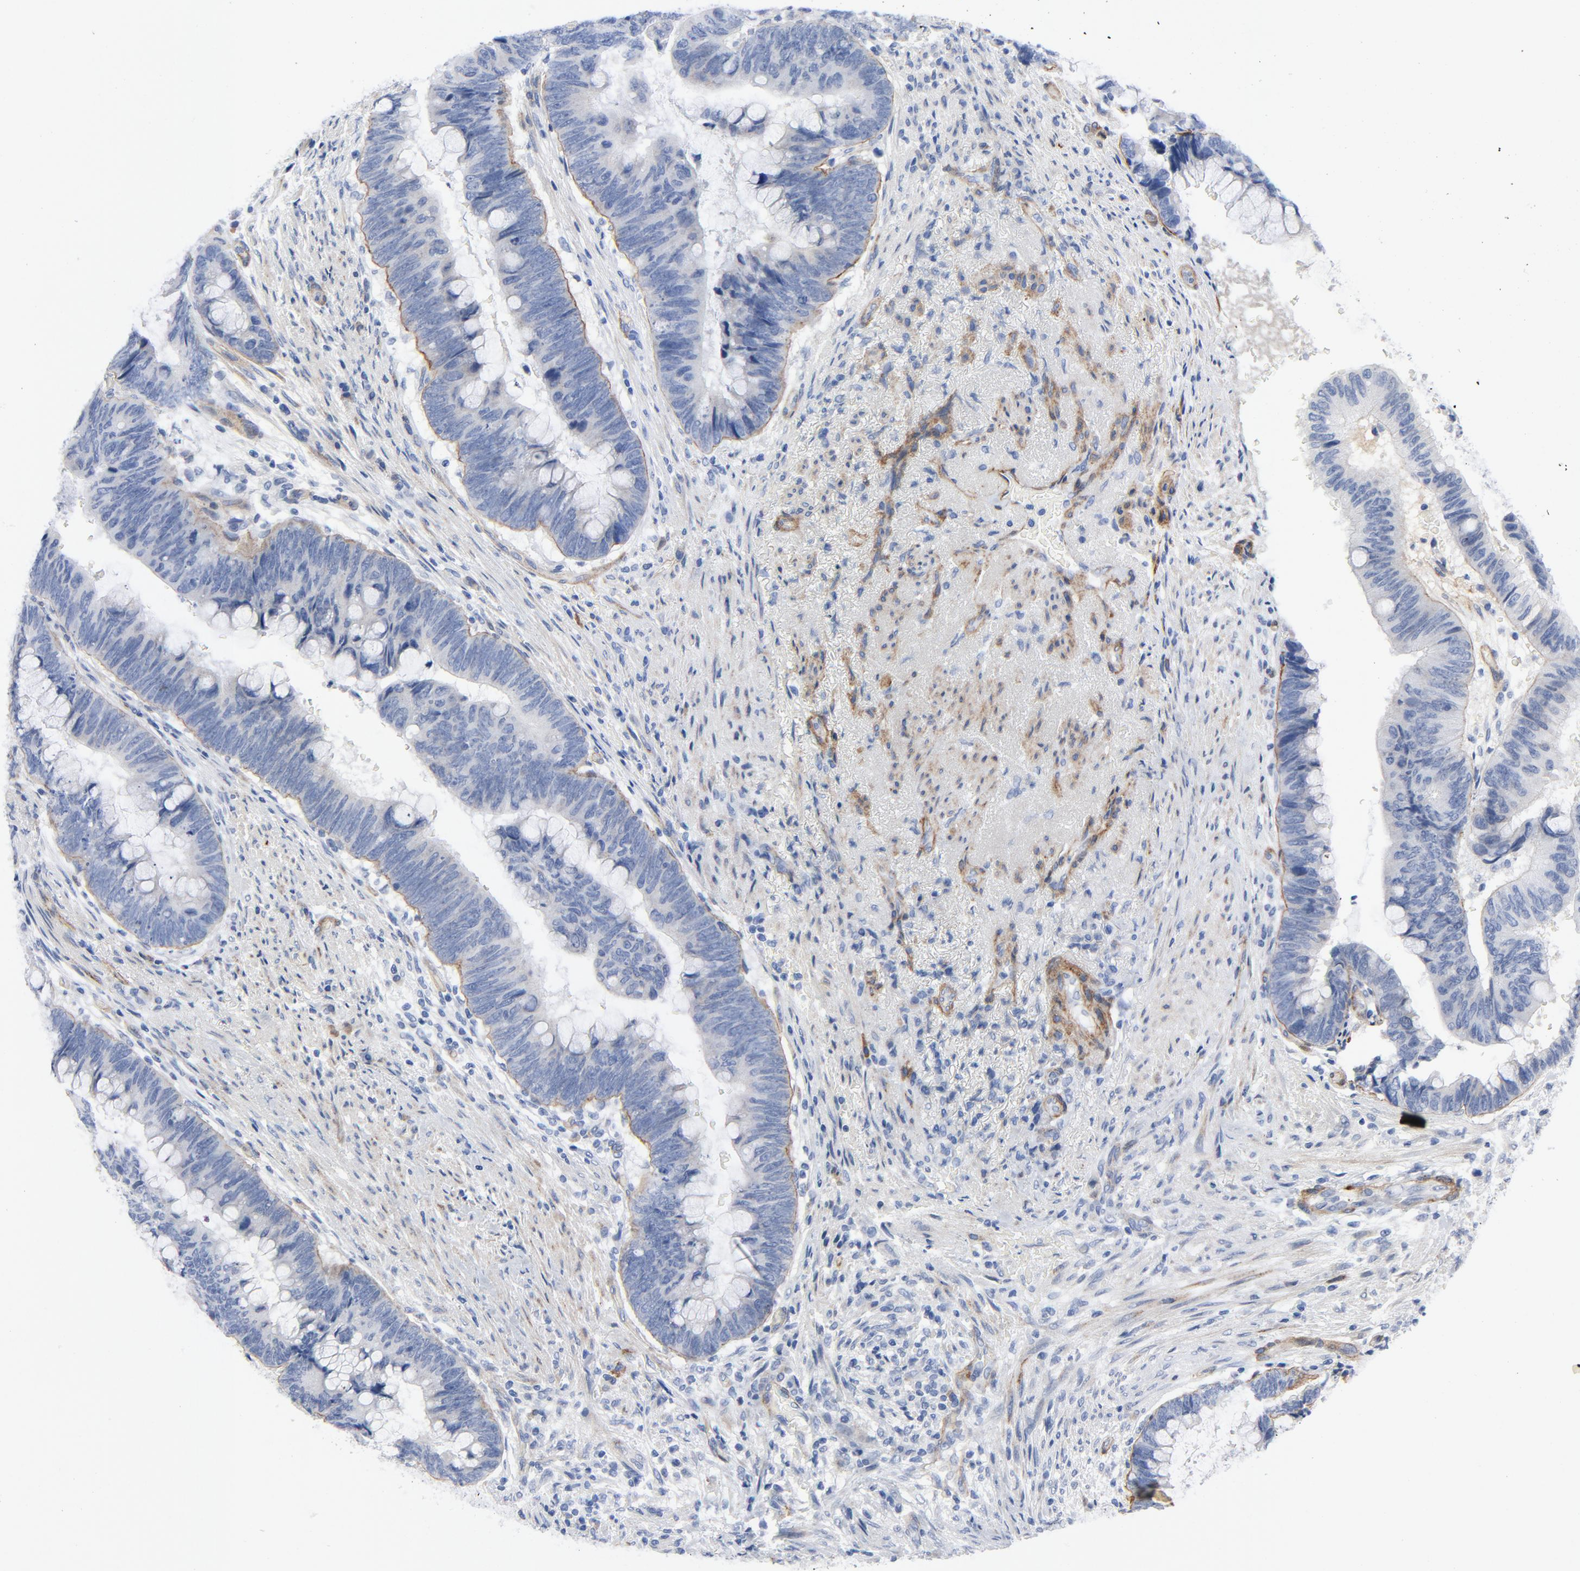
{"staining": {"intensity": "negative", "quantity": "none", "location": "none"}, "tissue": "colorectal cancer", "cell_type": "Tumor cells", "image_type": "cancer", "snomed": [{"axis": "morphology", "description": "Normal tissue, NOS"}, {"axis": "morphology", "description": "Adenocarcinoma, NOS"}, {"axis": "topography", "description": "Rectum"}], "caption": "Colorectal adenocarcinoma stained for a protein using immunohistochemistry demonstrates no expression tumor cells.", "gene": "LAMC1", "patient": {"sex": "male", "age": 92}}